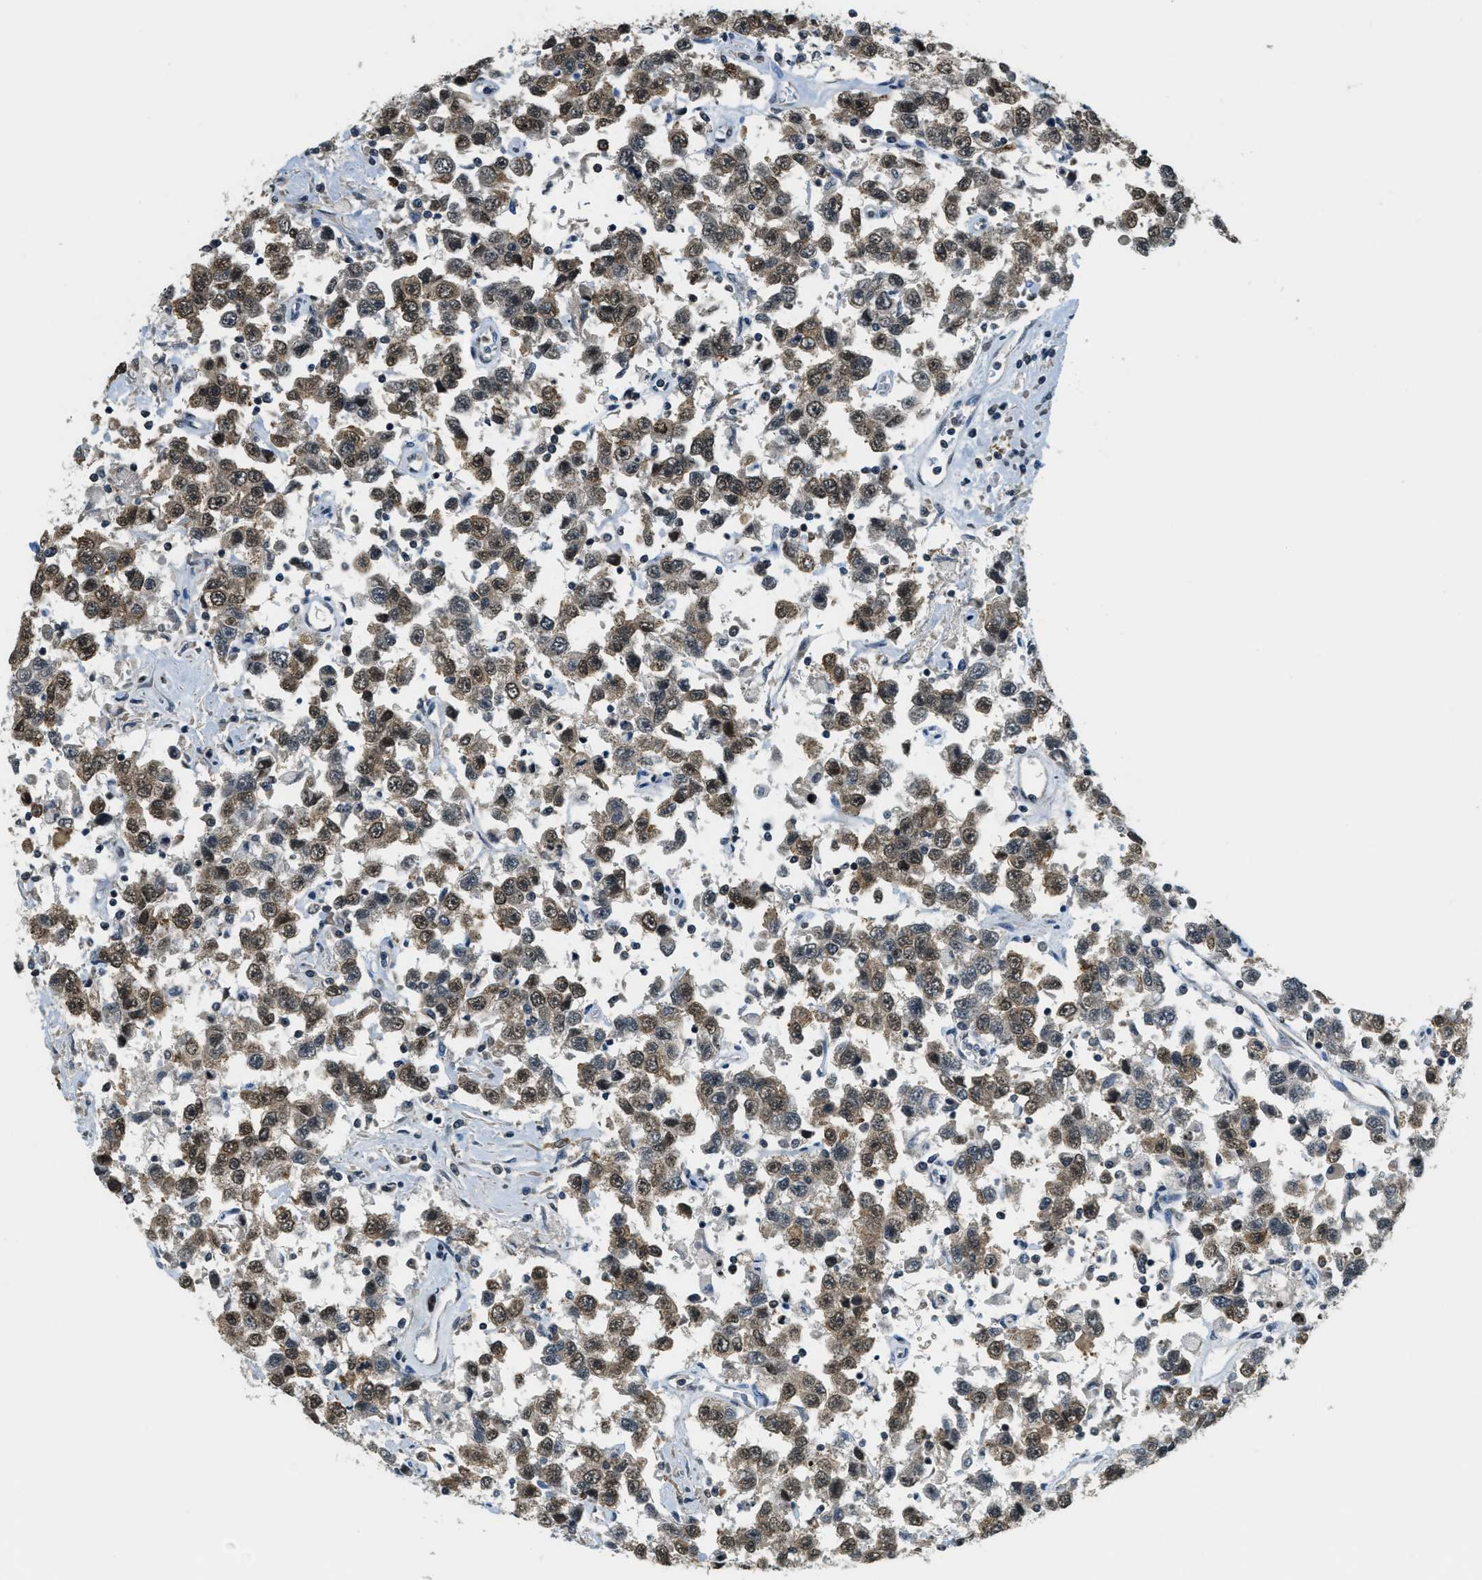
{"staining": {"intensity": "moderate", "quantity": ">75%", "location": "cytoplasmic/membranous,nuclear"}, "tissue": "testis cancer", "cell_type": "Tumor cells", "image_type": "cancer", "snomed": [{"axis": "morphology", "description": "Seminoma, NOS"}, {"axis": "topography", "description": "Testis"}], "caption": "Testis cancer stained with IHC reveals moderate cytoplasmic/membranous and nuclear expression in about >75% of tumor cells. The staining is performed using DAB (3,3'-diaminobenzidine) brown chromogen to label protein expression. The nuclei are counter-stained blue using hematoxylin.", "gene": "RAB11FIP1", "patient": {"sex": "male", "age": 41}}